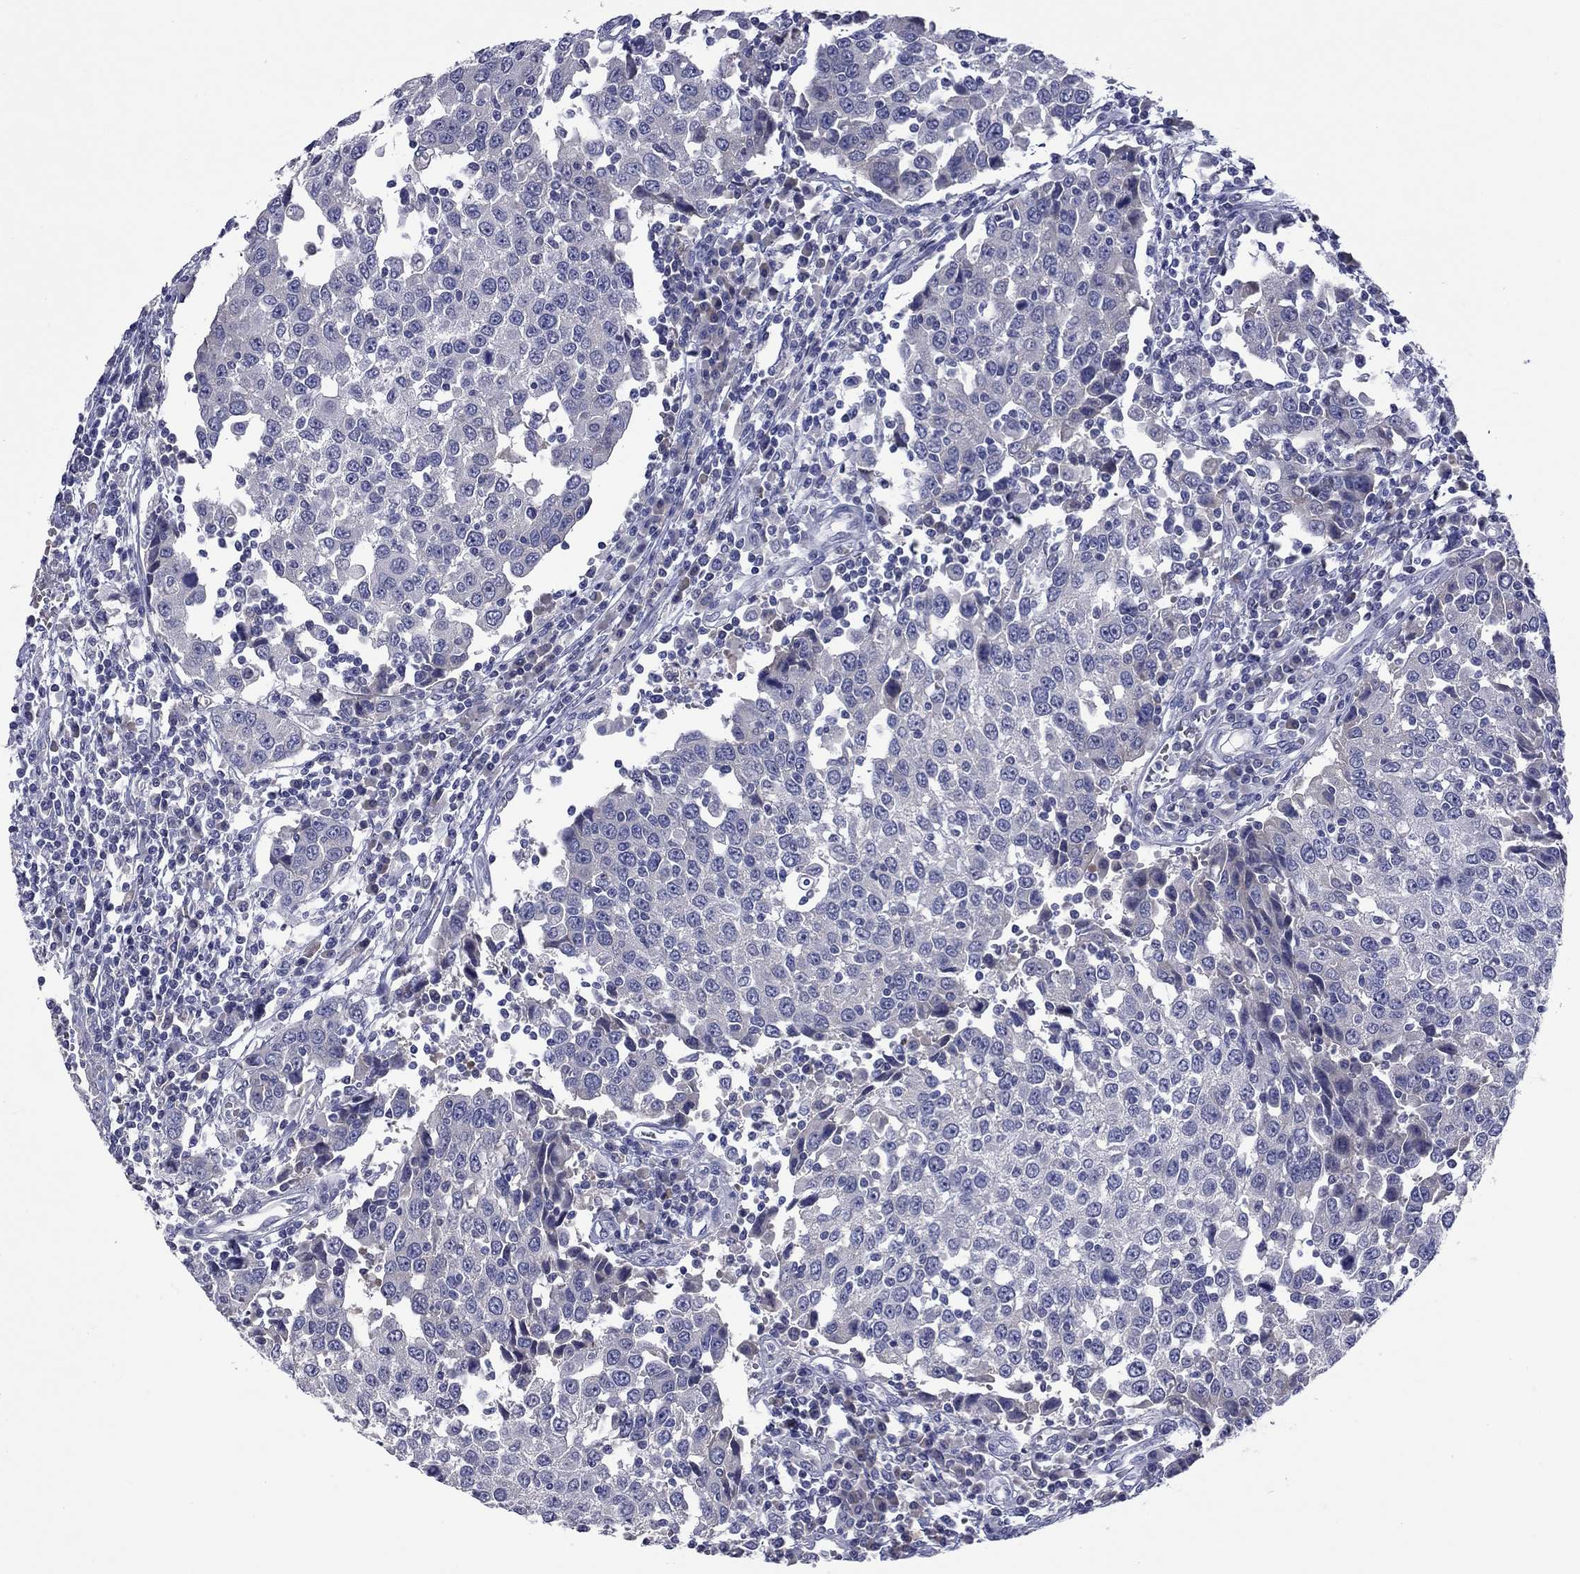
{"staining": {"intensity": "negative", "quantity": "none", "location": "none"}, "tissue": "urothelial cancer", "cell_type": "Tumor cells", "image_type": "cancer", "snomed": [{"axis": "morphology", "description": "Urothelial carcinoma, High grade"}, {"axis": "topography", "description": "Urinary bladder"}], "caption": "High power microscopy image of an immunohistochemistry photomicrograph of high-grade urothelial carcinoma, revealing no significant positivity in tumor cells. The staining was performed using DAB to visualize the protein expression in brown, while the nuclei were stained in blue with hematoxylin (Magnification: 20x).", "gene": "UNC119B", "patient": {"sex": "female", "age": 85}}